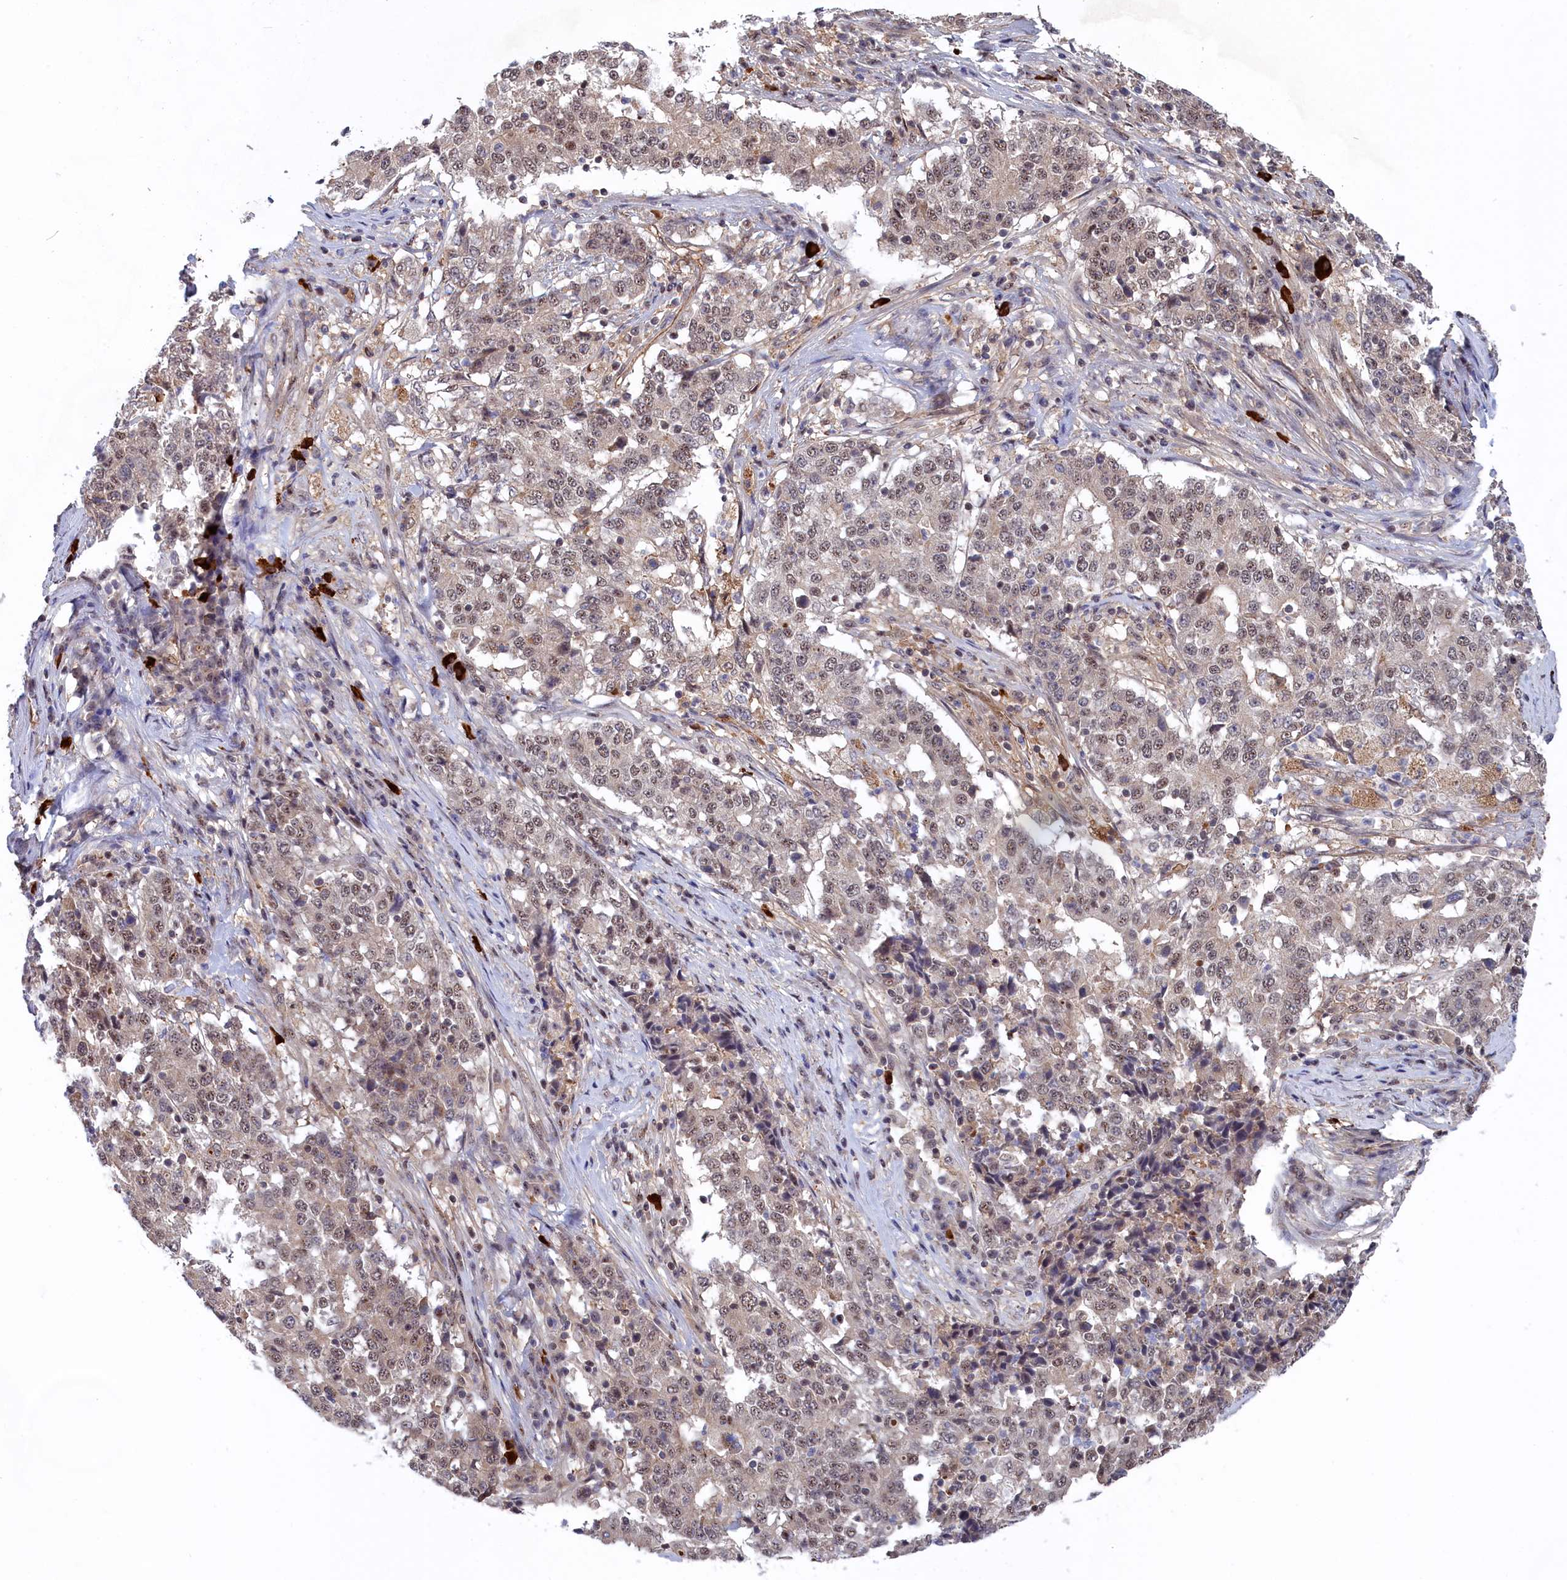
{"staining": {"intensity": "weak", "quantity": ">75%", "location": "nuclear"}, "tissue": "stomach cancer", "cell_type": "Tumor cells", "image_type": "cancer", "snomed": [{"axis": "morphology", "description": "Adenocarcinoma, NOS"}, {"axis": "topography", "description": "Stomach"}], "caption": "Immunohistochemical staining of human adenocarcinoma (stomach) demonstrates low levels of weak nuclear positivity in about >75% of tumor cells.", "gene": "TAB1", "patient": {"sex": "male", "age": 59}}